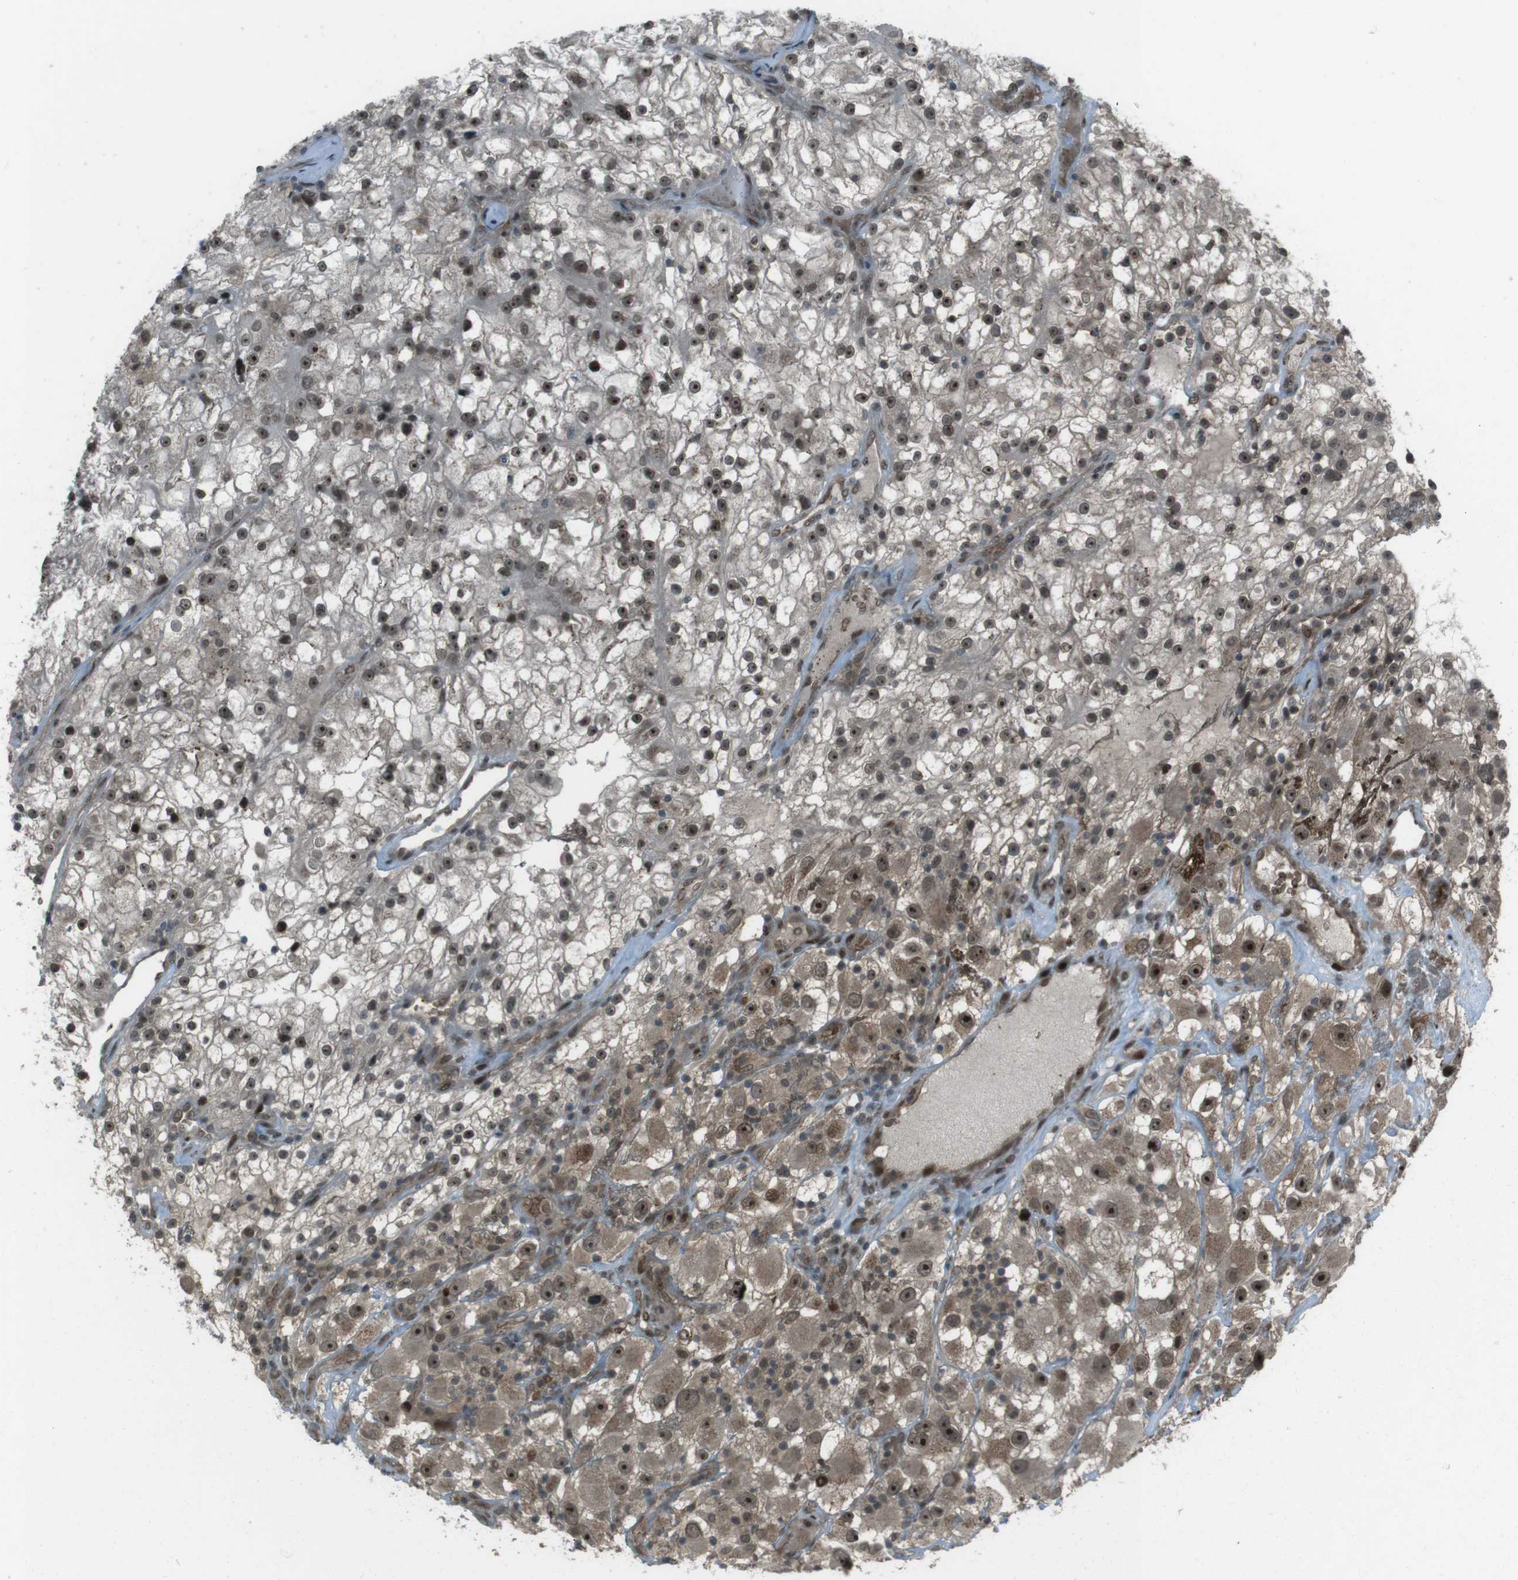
{"staining": {"intensity": "moderate", "quantity": "<25%", "location": "cytoplasmic/membranous,nuclear"}, "tissue": "renal cancer", "cell_type": "Tumor cells", "image_type": "cancer", "snomed": [{"axis": "morphology", "description": "Adenocarcinoma, NOS"}, {"axis": "topography", "description": "Kidney"}], "caption": "The micrograph exhibits a brown stain indicating the presence of a protein in the cytoplasmic/membranous and nuclear of tumor cells in renal adenocarcinoma.", "gene": "SLITRK5", "patient": {"sex": "female", "age": 52}}